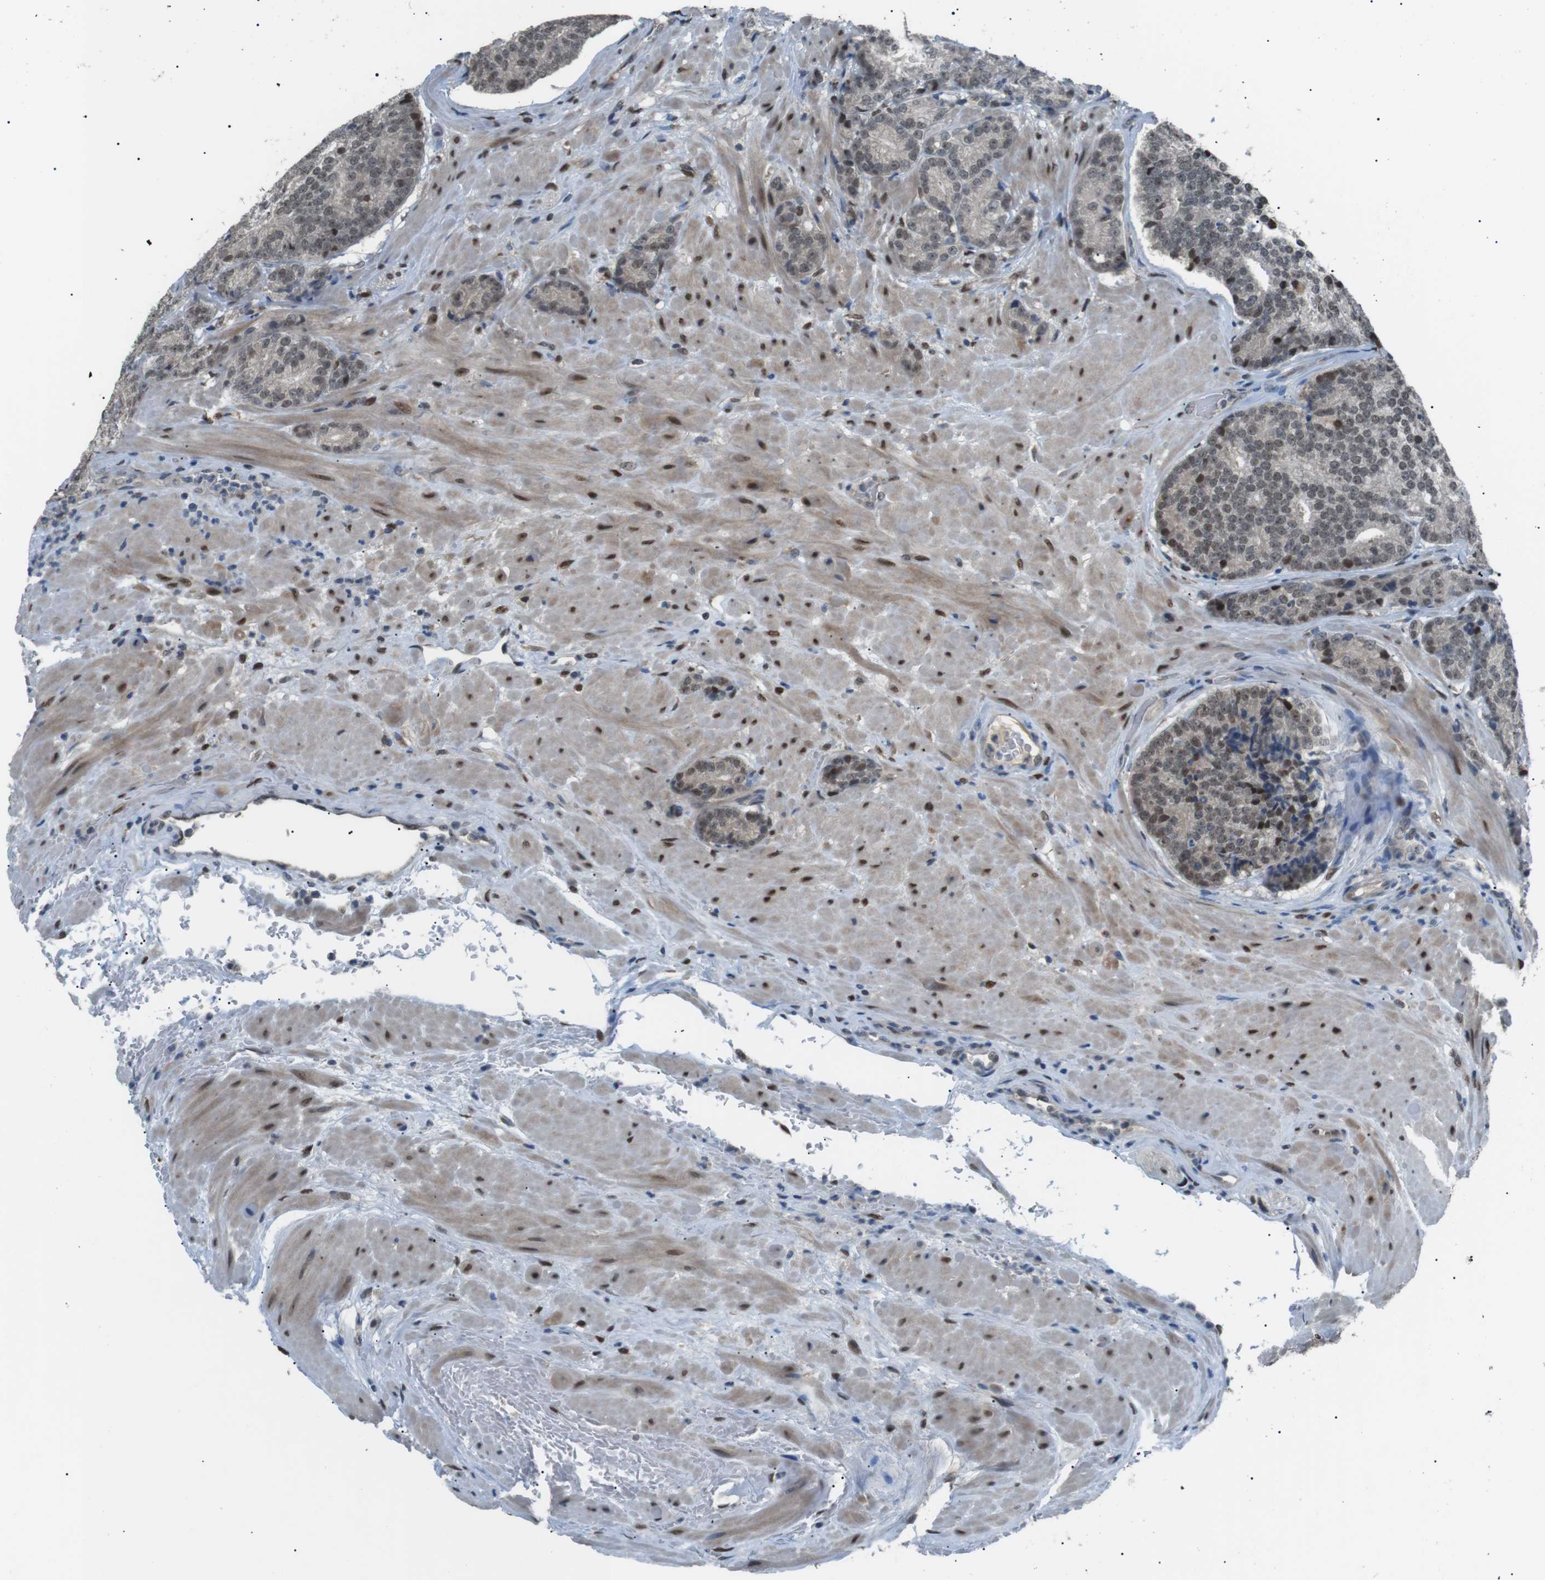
{"staining": {"intensity": "weak", "quantity": ">75%", "location": "nuclear"}, "tissue": "prostate cancer", "cell_type": "Tumor cells", "image_type": "cancer", "snomed": [{"axis": "morphology", "description": "Adenocarcinoma, High grade"}, {"axis": "topography", "description": "Prostate"}], "caption": "Prostate cancer stained with a protein marker demonstrates weak staining in tumor cells.", "gene": "SRPK2", "patient": {"sex": "male", "age": 61}}